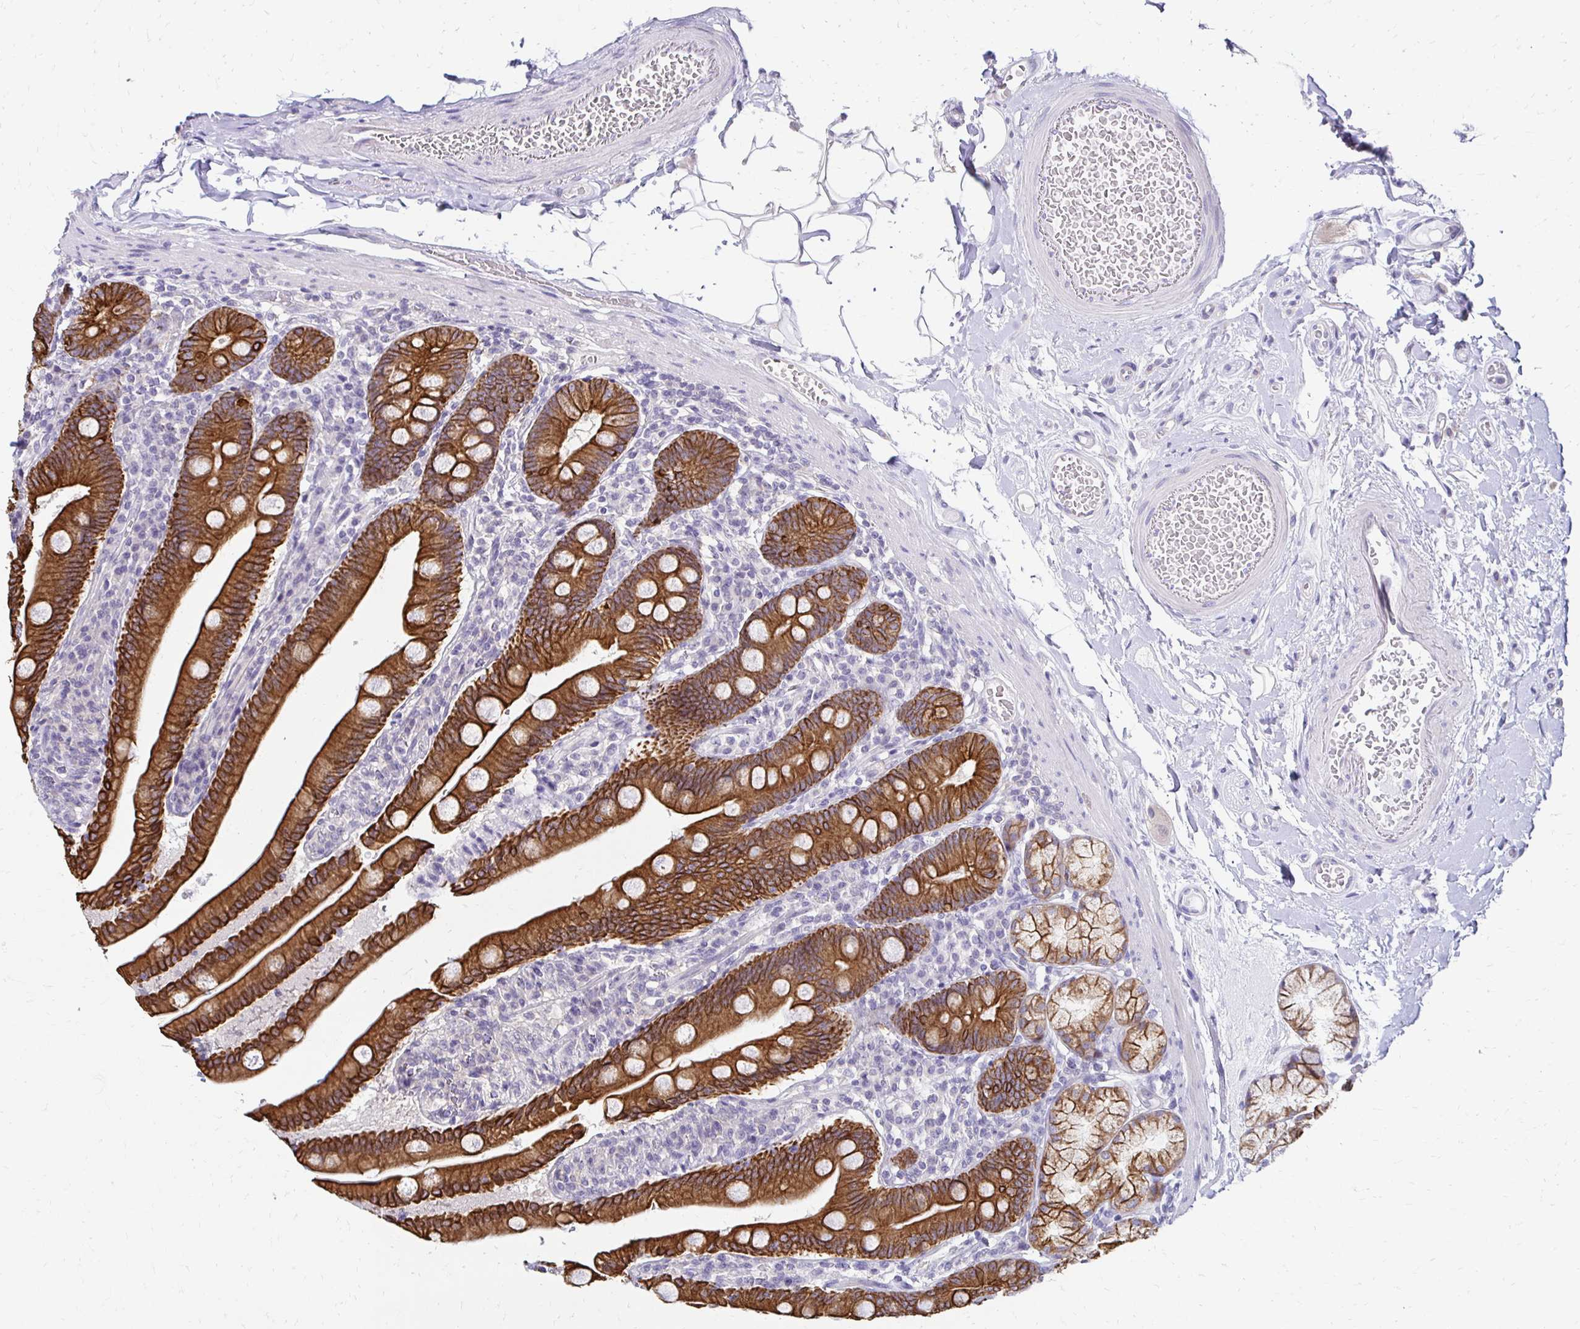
{"staining": {"intensity": "strong", "quantity": ">75%", "location": "cytoplasmic/membranous"}, "tissue": "duodenum", "cell_type": "Glandular cells", "image_type": "normal", "snomed": [{"axis": "morphology", "description": "Normal tissue, NOS"}, {"axis": "topography", "description": "Duodenum"}], "caption": "A brown stain highlights strong cytoplasmic/membranous staining of a protein in glandular cells of normal duodenum.", "gene": "C1QTNF2", "patient": {"sex": "female", "age": 67}}